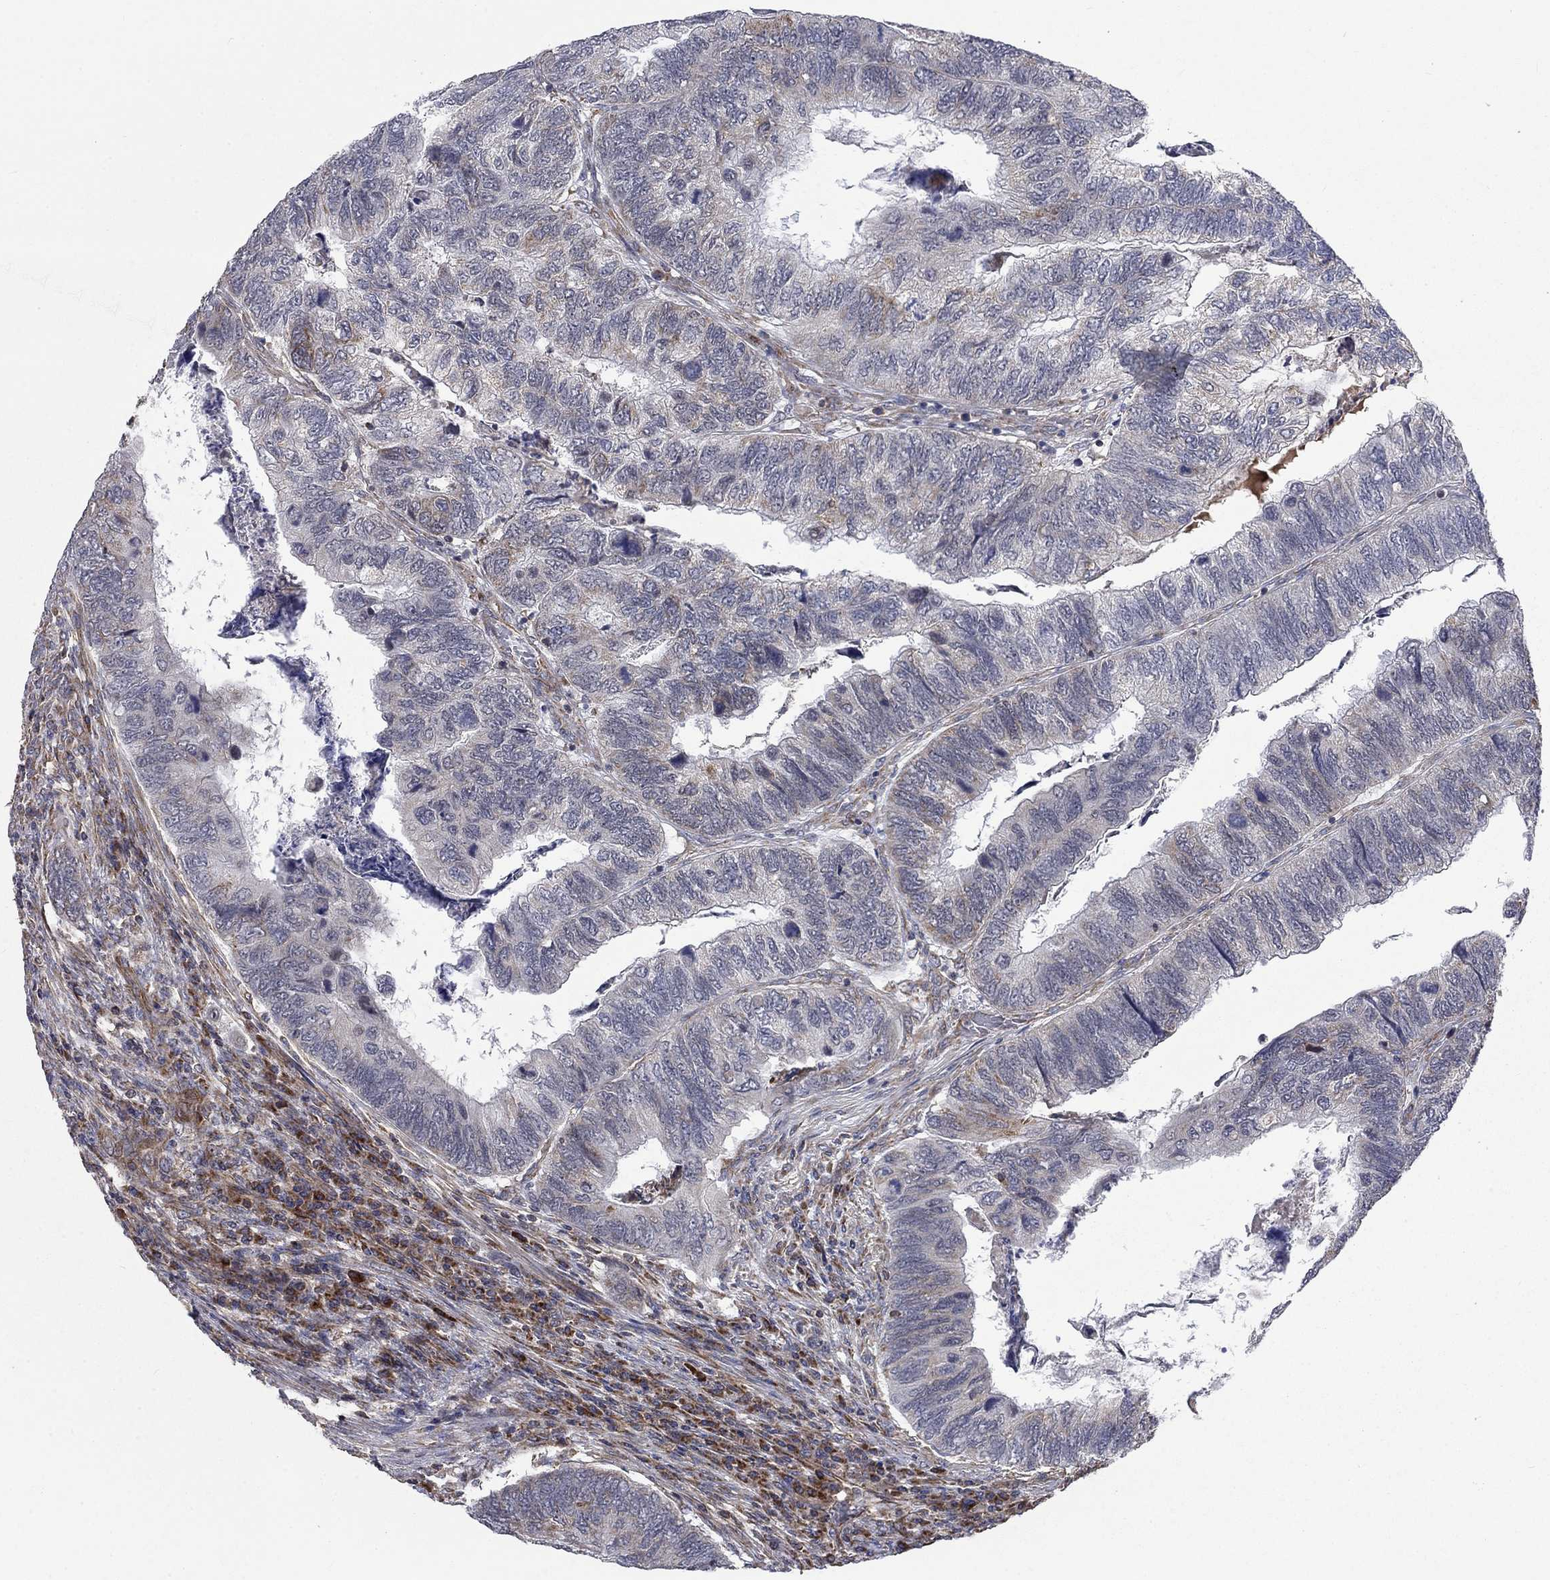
{"staining": {"intensity": "moderate", "quantity": "<25%", "location": "cytoplasmic/membranous"}, "tissue": "colorectal cancer", "cell_type": "Tumor cells", "image_type": "cancer", "snomed": [{"axis": "morphology", "description": "Adenocarcinoma, NOS"}, {"axis": "topography", "description": "Colon"}], "caption": "Tumor cells display moderate cytoplasmic/membranous staining in approximately <25% of cells in colorectal adenocarcinoma. Nuclei are stained in blue.", "gene": "NDUFC1", "patient": {"sex": "female", "age": 67}}